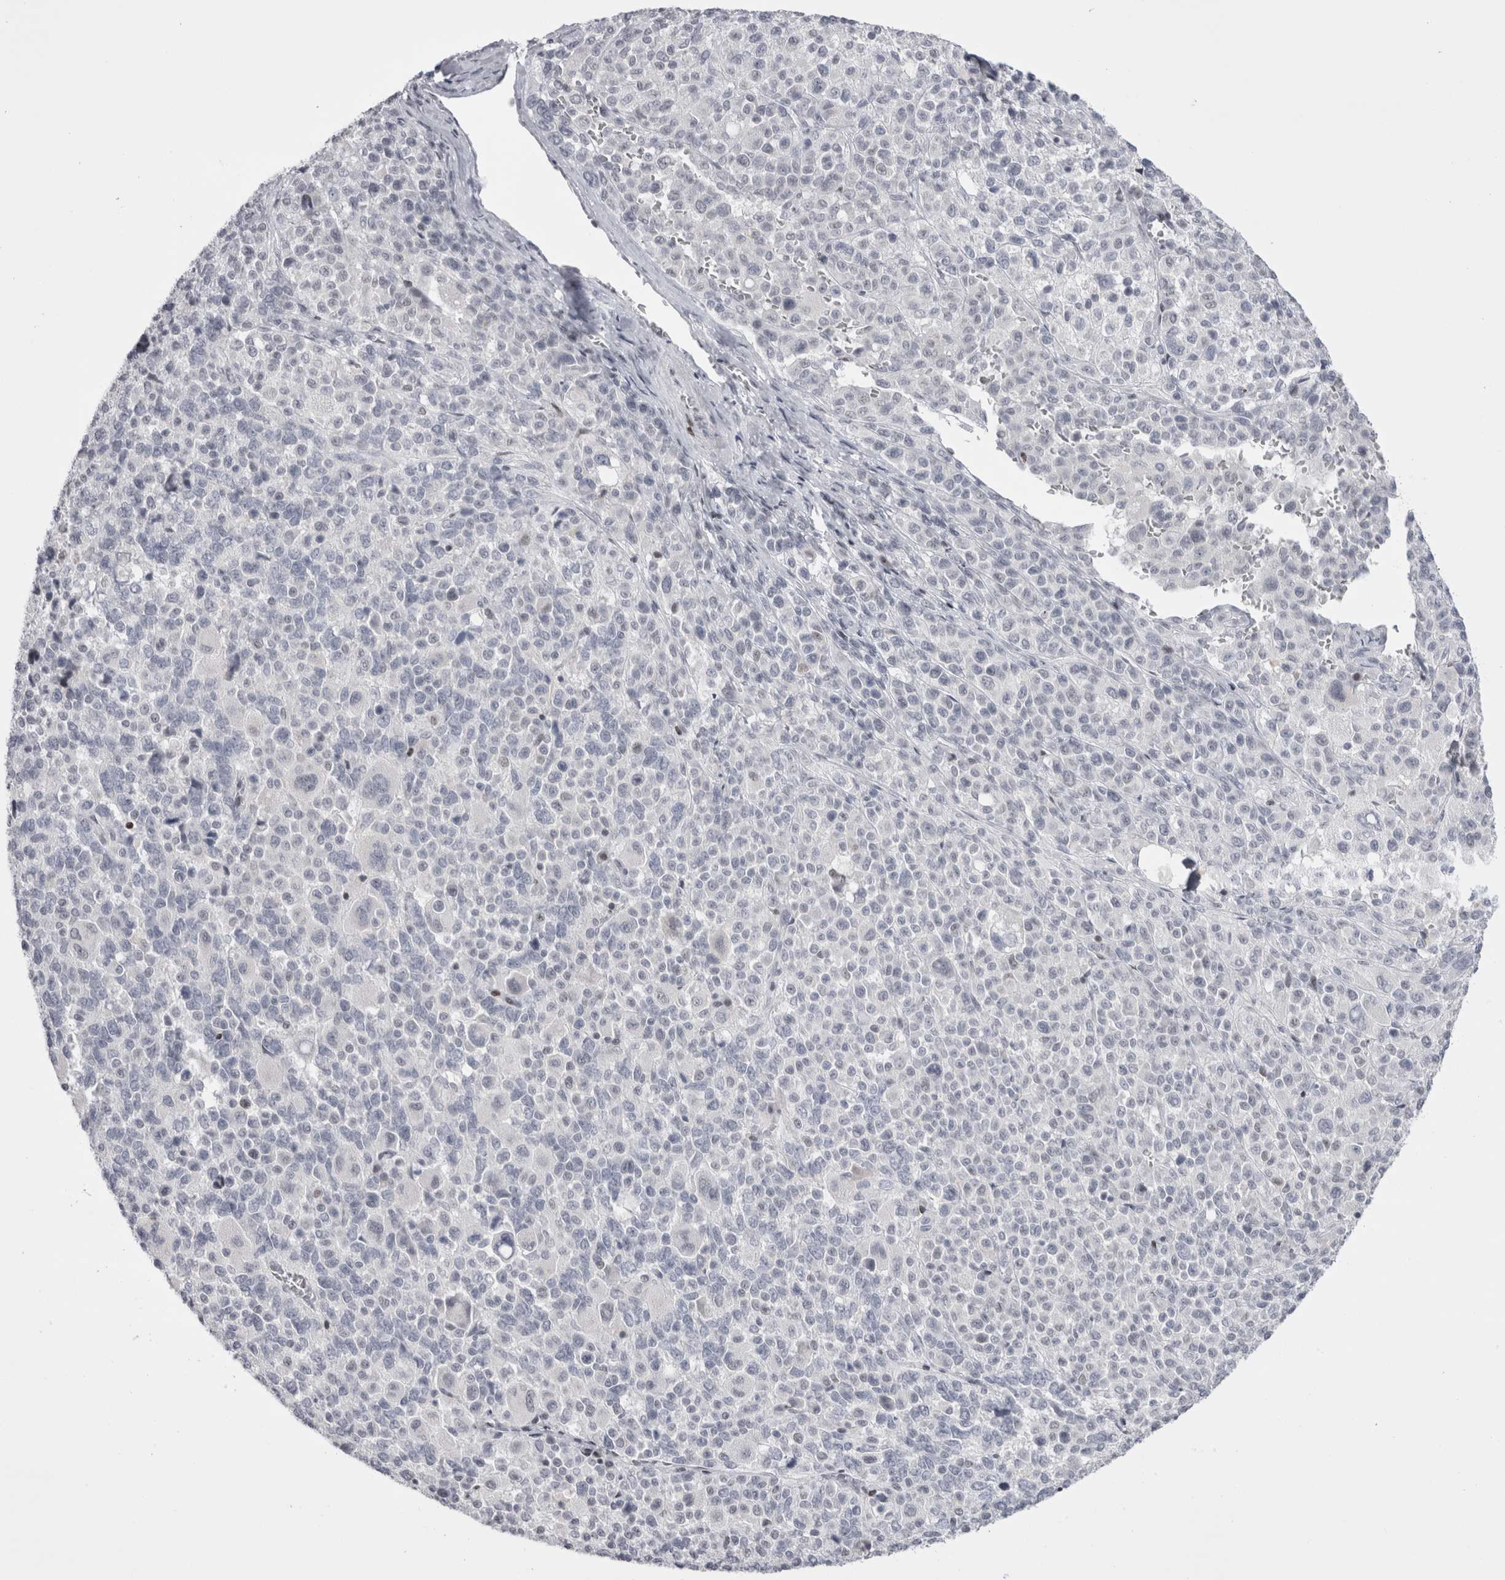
{"staining": {"intensity": "negative", "quantity": "none", "location": "none"}, "tissue": "melanoma", "cell_type": "Tumor cells", "image_type": "cancer", "snomed": [{"axis": "morphology", "description": "Malignant melanoma, Metastatic site"}, {"axis": "topography", "description": "Skin"}], "caption": "Protein analysis of melanoma reveals no significant staining in tumor cells.", "gene": "FNDC8", "patient": {"sex": "female", "age": 74}}